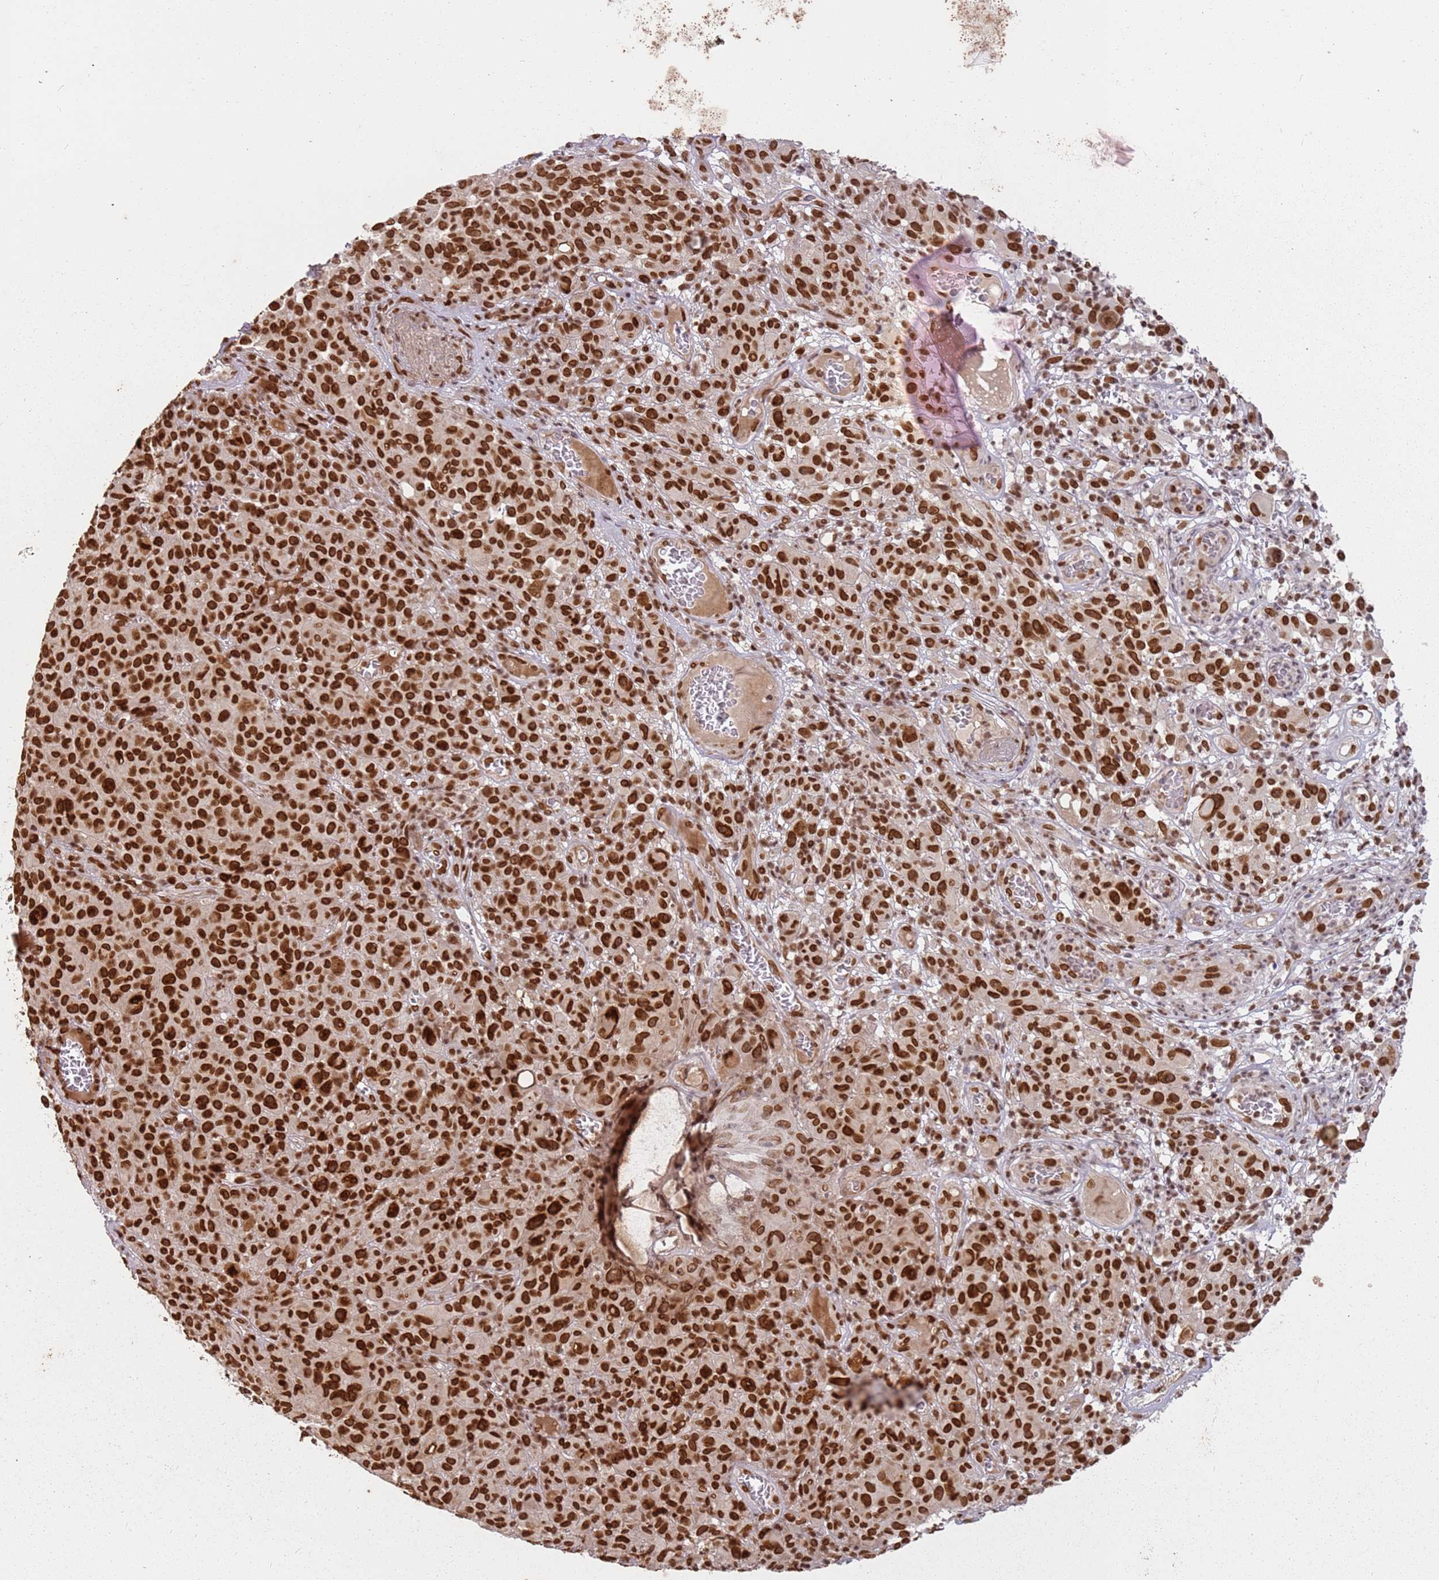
{"staining": {"intensity": "strong", "quantity": ">75%", "location": "nuclear"}, "tissue": "melanoma", "cell_type": "Tumor cells", "image_type": "cancer", "snomed": [{"axis": "morphology", "description": "Malignant melanoma, NOS"}, {"axis": "topography", "description": "Skin"}], "caption": "A brown stain highlights strong nuclear staining of a protein in human malignant melanoma tumor cells. (Stains: DAB (3,3'-diaminobenzidine) in brown, nuclei in blue, Microscopy: brightfield microscopy at high magnification).", "gene": "TENT4A", "patient": {"sex": "female", "age": 82}}